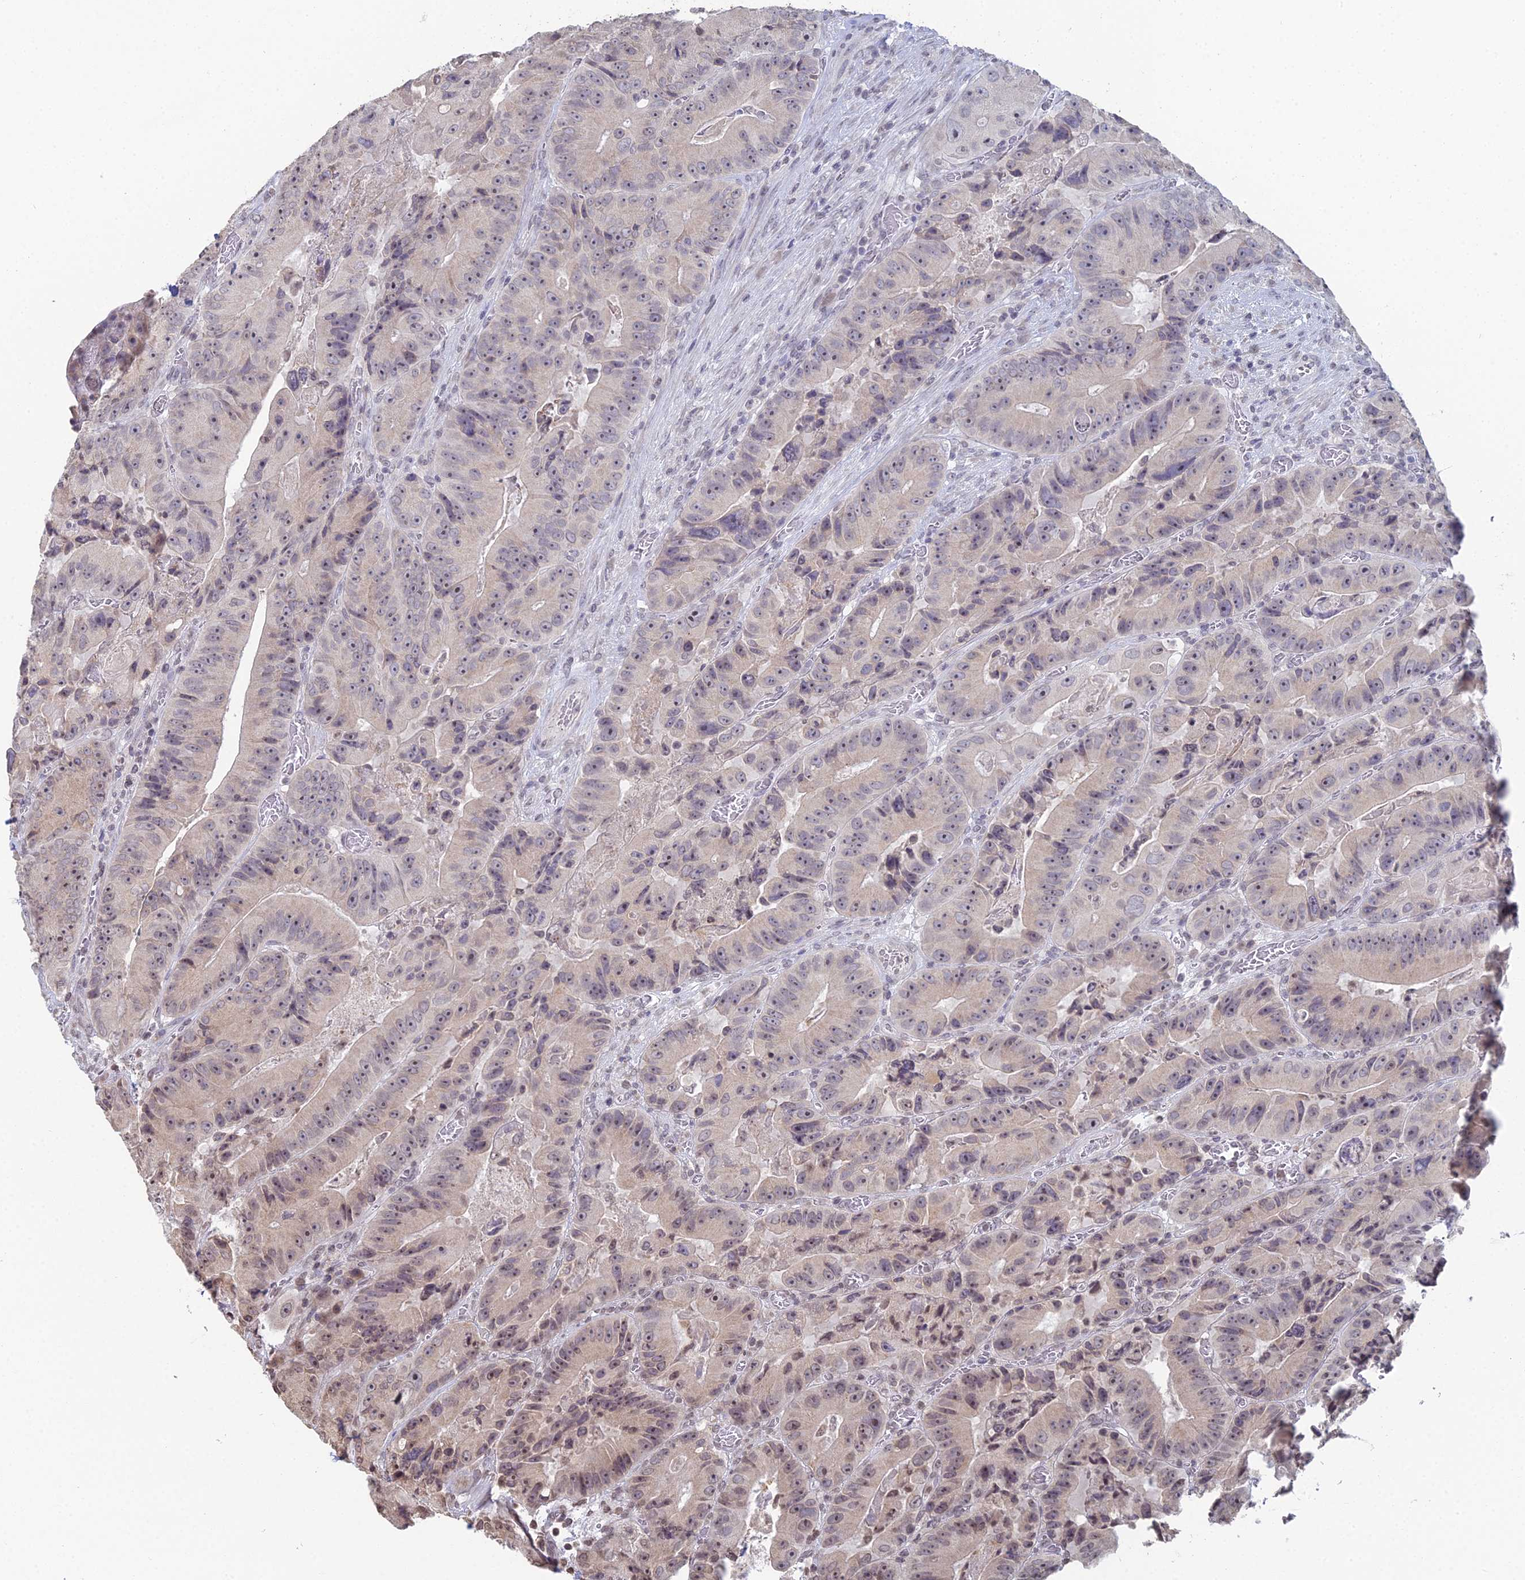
{"staining": {"intensity": "weak", "quantity": "25%-75%", "location": "cytoplasmic/membranous,nuclear"}, "tissue": "colorectal cancer", "cell_type": "Tumor cells", "image_type": "cancer", "snomed": [{"axis": "morphology", "description": "Adenocarcinoma, NOS"}, {"axis": "topography", "description": "Colon"}], "caption": "Colorectal cancer (adenocarcinoma) stained with a protein marker reveals weak staining in tumor cells.", "gene": "PRR22", "patient": {"sex": "female", "age": 86}}